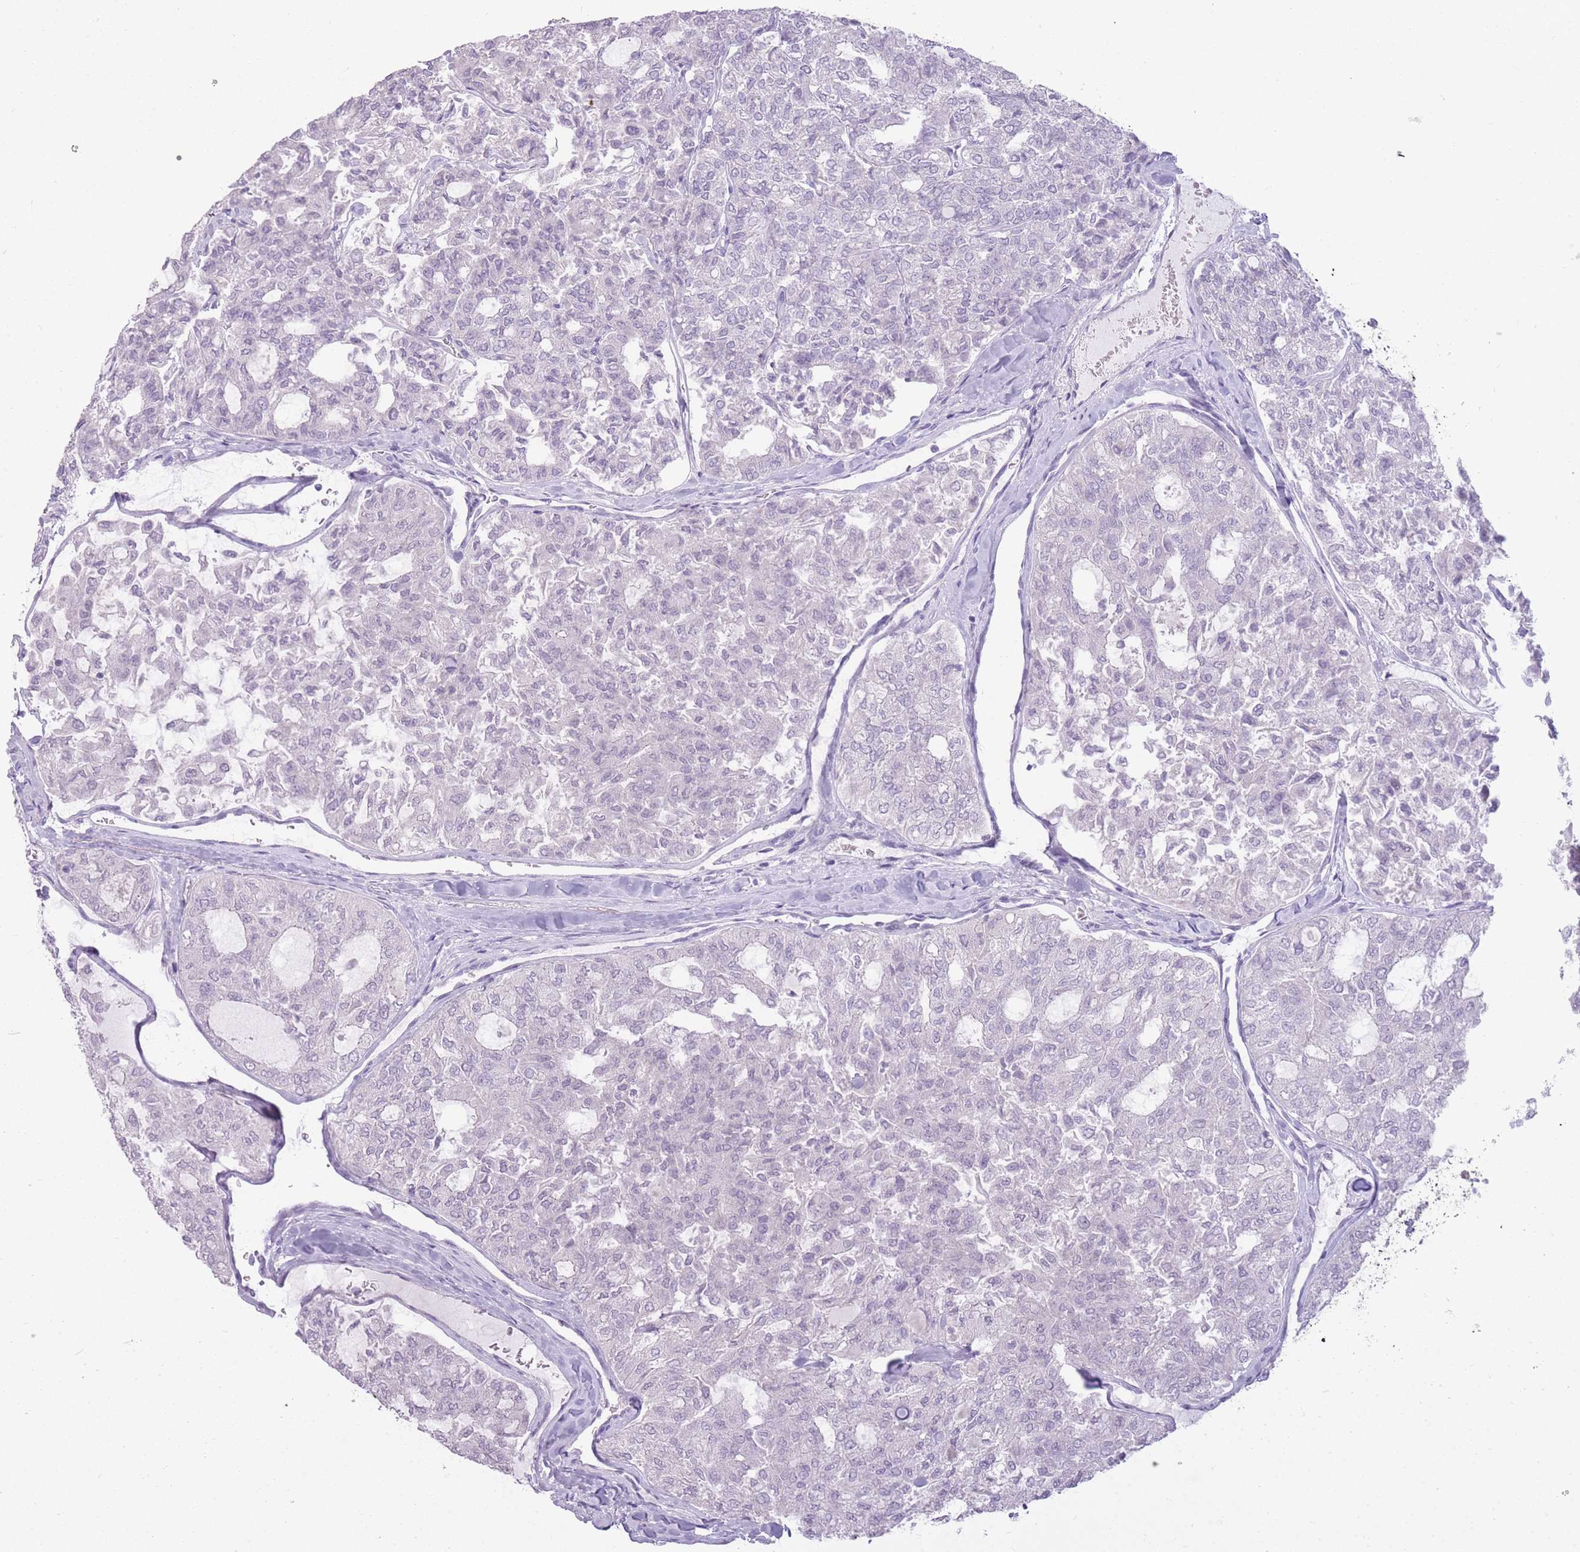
{"staining": {"intensity": "negative", "quantity": "none", "location": "none"}, "tissue": "thyroid cancer", "cell_type": "Tumor cells", "image_type": "cancer", "snomed": [{"axis": "morphology", "description": "Follicular adenoma carcinoma, NOS"}, {"axis": "topography", "description": "Thyroid gland"}], "caption": "This micrograph is of thyroid follicular adenoma carcinoma stained with IHC to label a protein in brown with the nuclei are counter-stained blue. There is no expression in tumor cells.", "gene": "ZBTB24", "patient": {"sex": "male", "age": 75}}